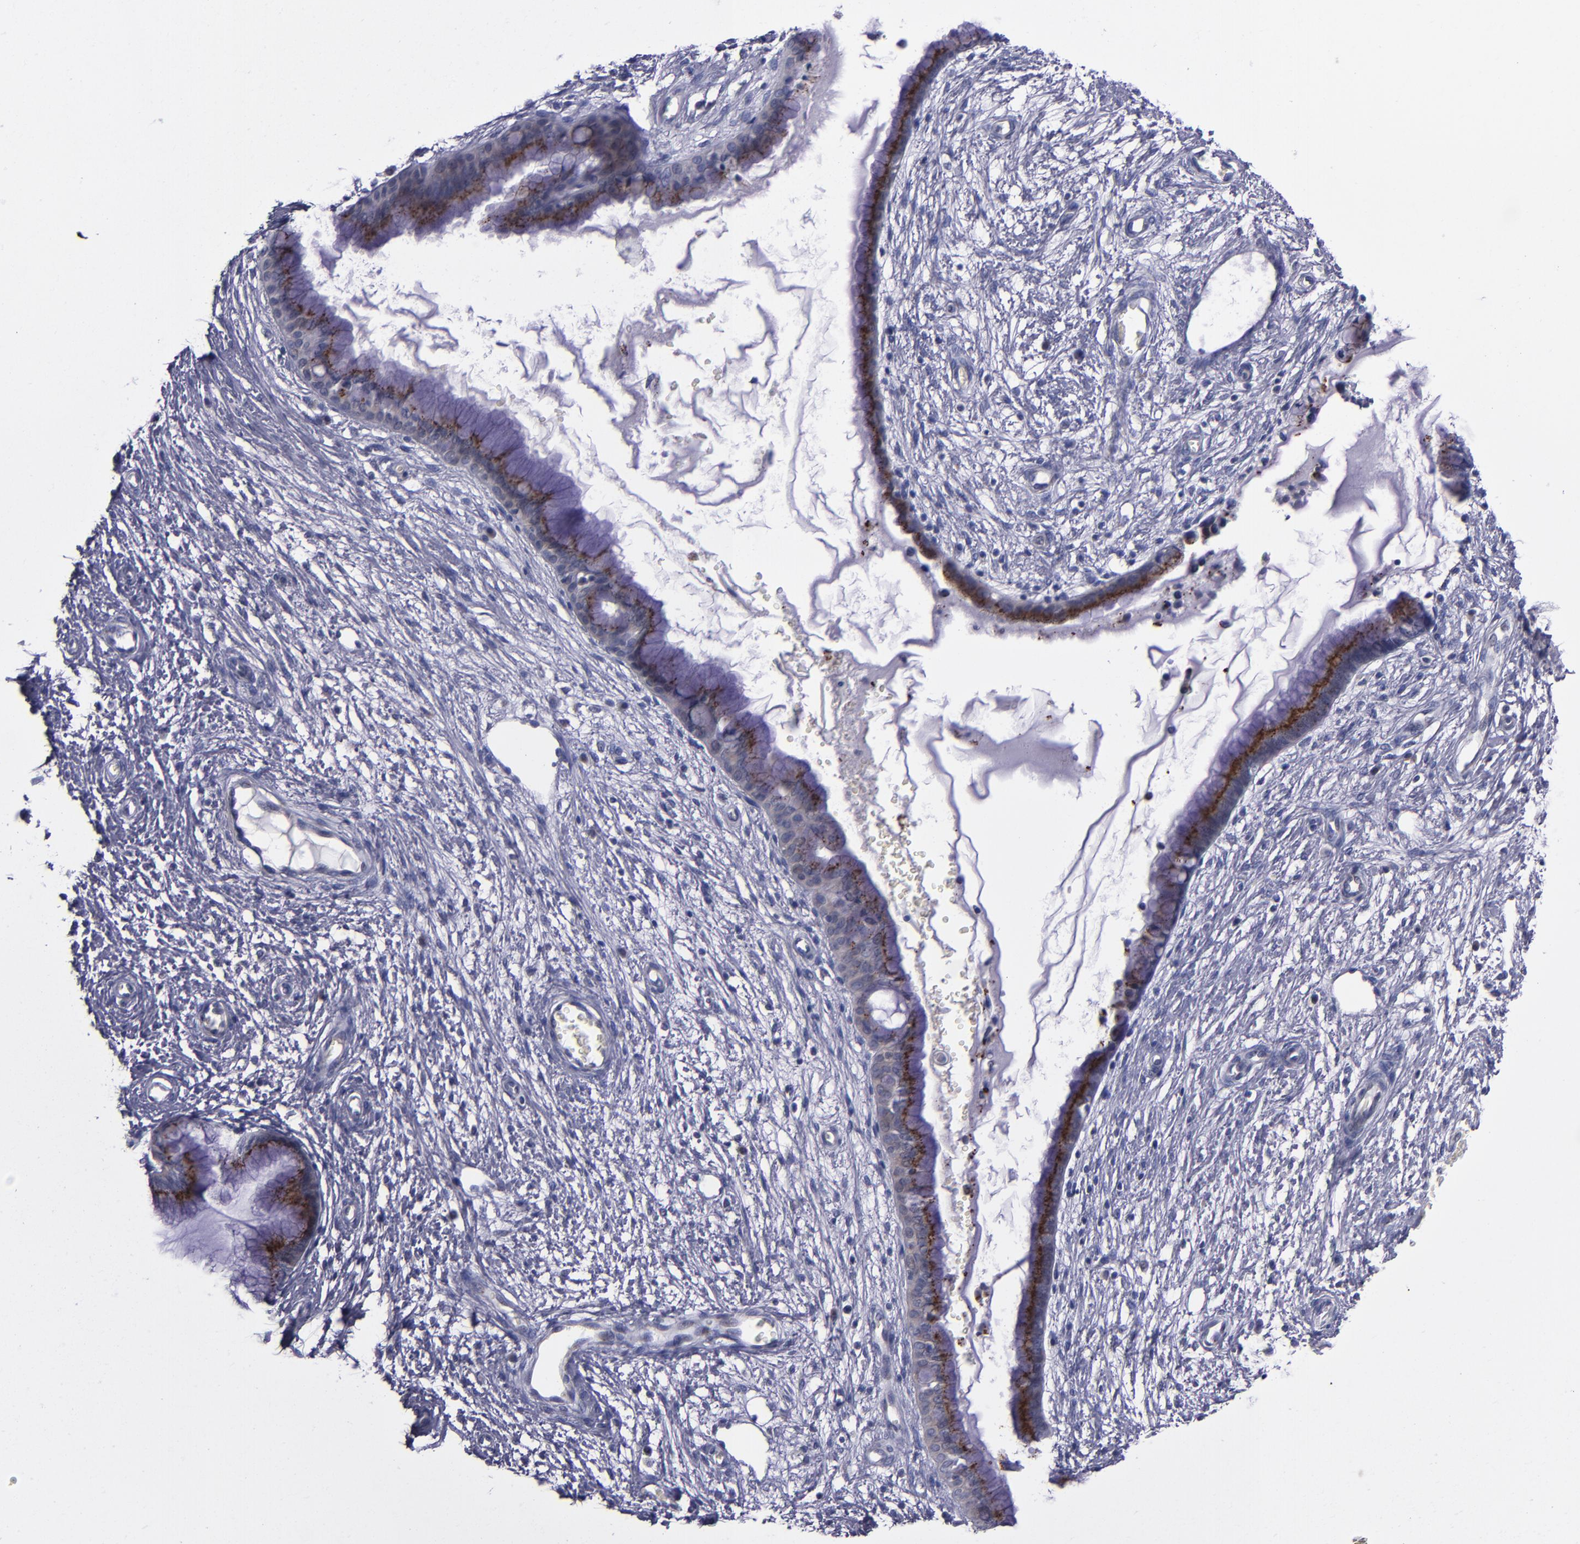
{"staining": {"intensity": "moderate", "quantity": ">75%", "location": "cytoplasmic/membranous"}, "tissue": "cervix", "cell_type": "Glandular cells", "image_type": "normal", "snomed": [{"axis": "morphology", "description": "Normal tissue, NOS"}, {"axis": "topography", "description": "Cervix"}], "caption": "High-magnification brightfield microscopy of unremarkable cervix stained with DAB (brown) and counterstained with hematoxylin (blue). glandular cells exhibit moderate cytoplasmic/membranous staining is identified in approximately>75% of cells.", "gene": "RAB41", "patient": {"sex": "female", "age": 55}}